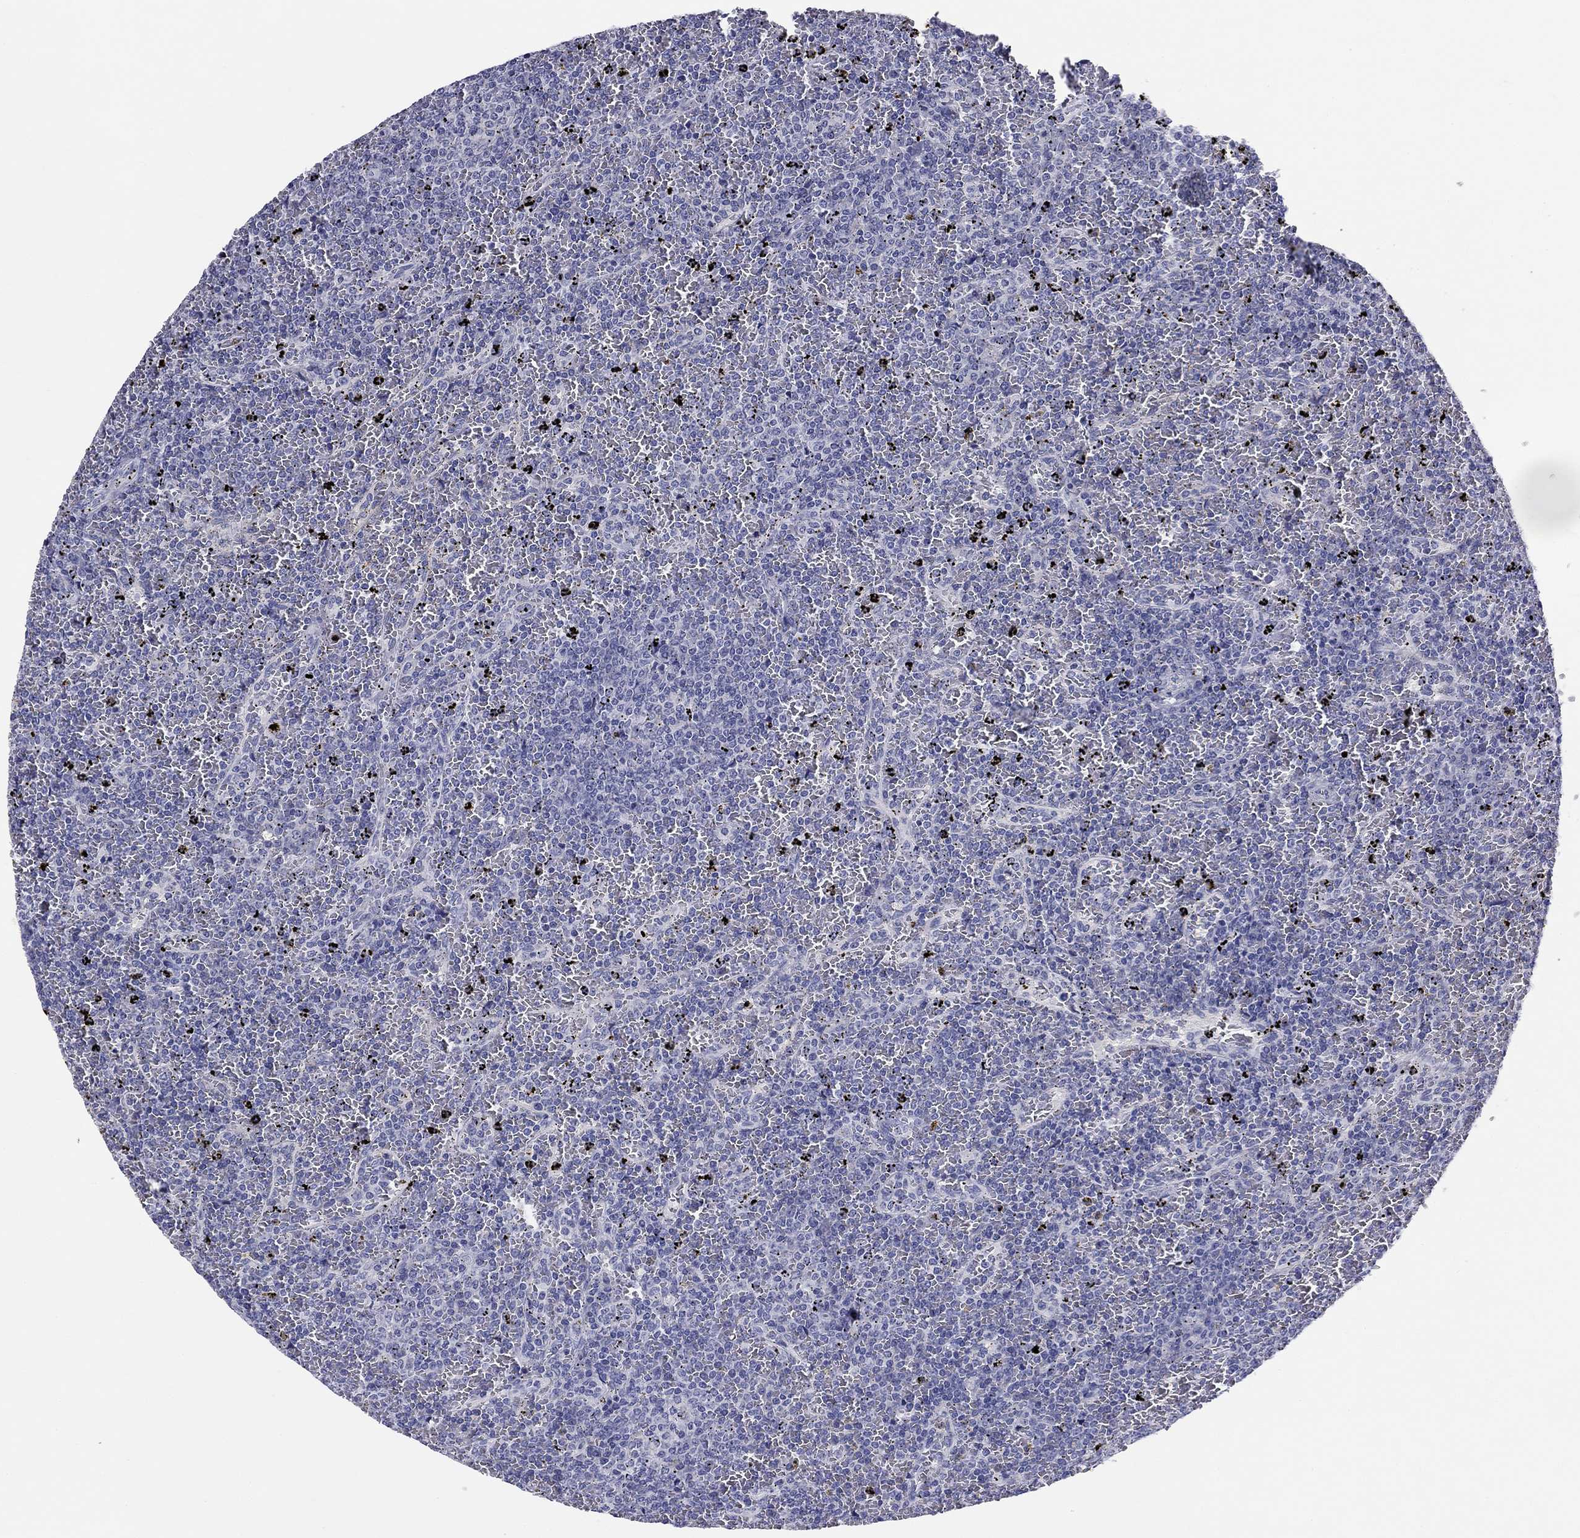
{"staining": {"intensity": "negative", "quantity": "none", "location": "none"}, "tissue": "lymphoma", "cell_type": "Tumor cells", "image_type": "cancer", "snomed": [{"axis": "morphology", "description": "Malignant lymphoma, non-Hodgkin's type, Low grade"}, {"axis": "topography", "description": "Spleen"}], "caption": "An immunohistochemistry photomicrograph of lymphoma is shown. There is no staining in tumor cells of lymphoma.", "gene": "ABCC2", "patient": {"sex": "female", "age": 77}}